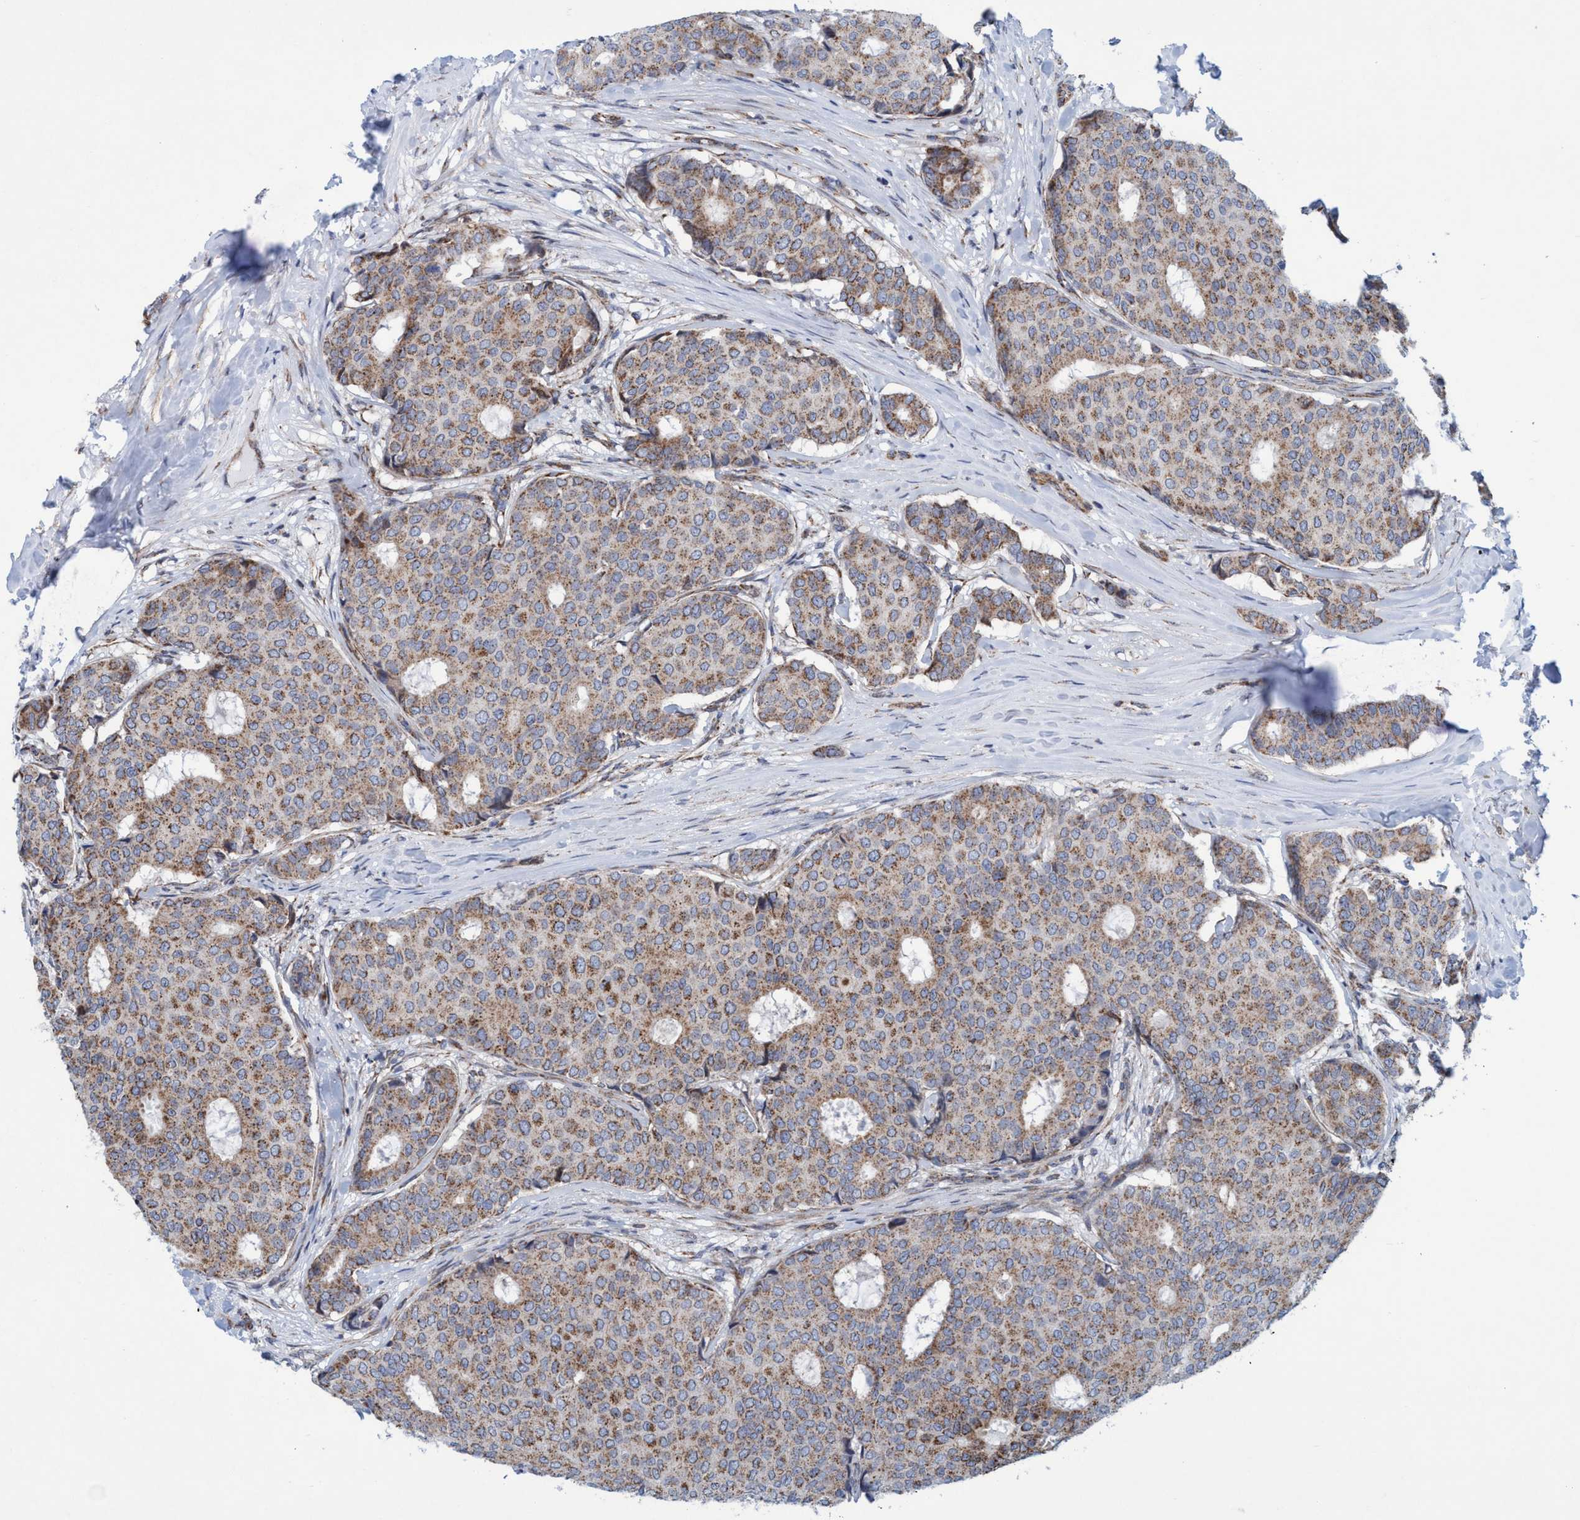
{"staining": {"intensity": "moderate", "quantity": ">75%", "location": "cytoplasmic/membranous"}, "tissue": "breast cancer", "cell_type": "Tumor cells", "image_type": "cancer", "snomed": [{"axis": "morphology", "description": "Duct carcinoma"}, {"axis": "topography", "description": "Breast"}], "caption": "A histopathology image of human breast cancer stained for a protein displays moderate cytoplasmic/membranous brown staining in tumor cells. Nuclei are stained in blue.", "gene": "POLR1F", "patient": {"sex": "female", "age": 75}}